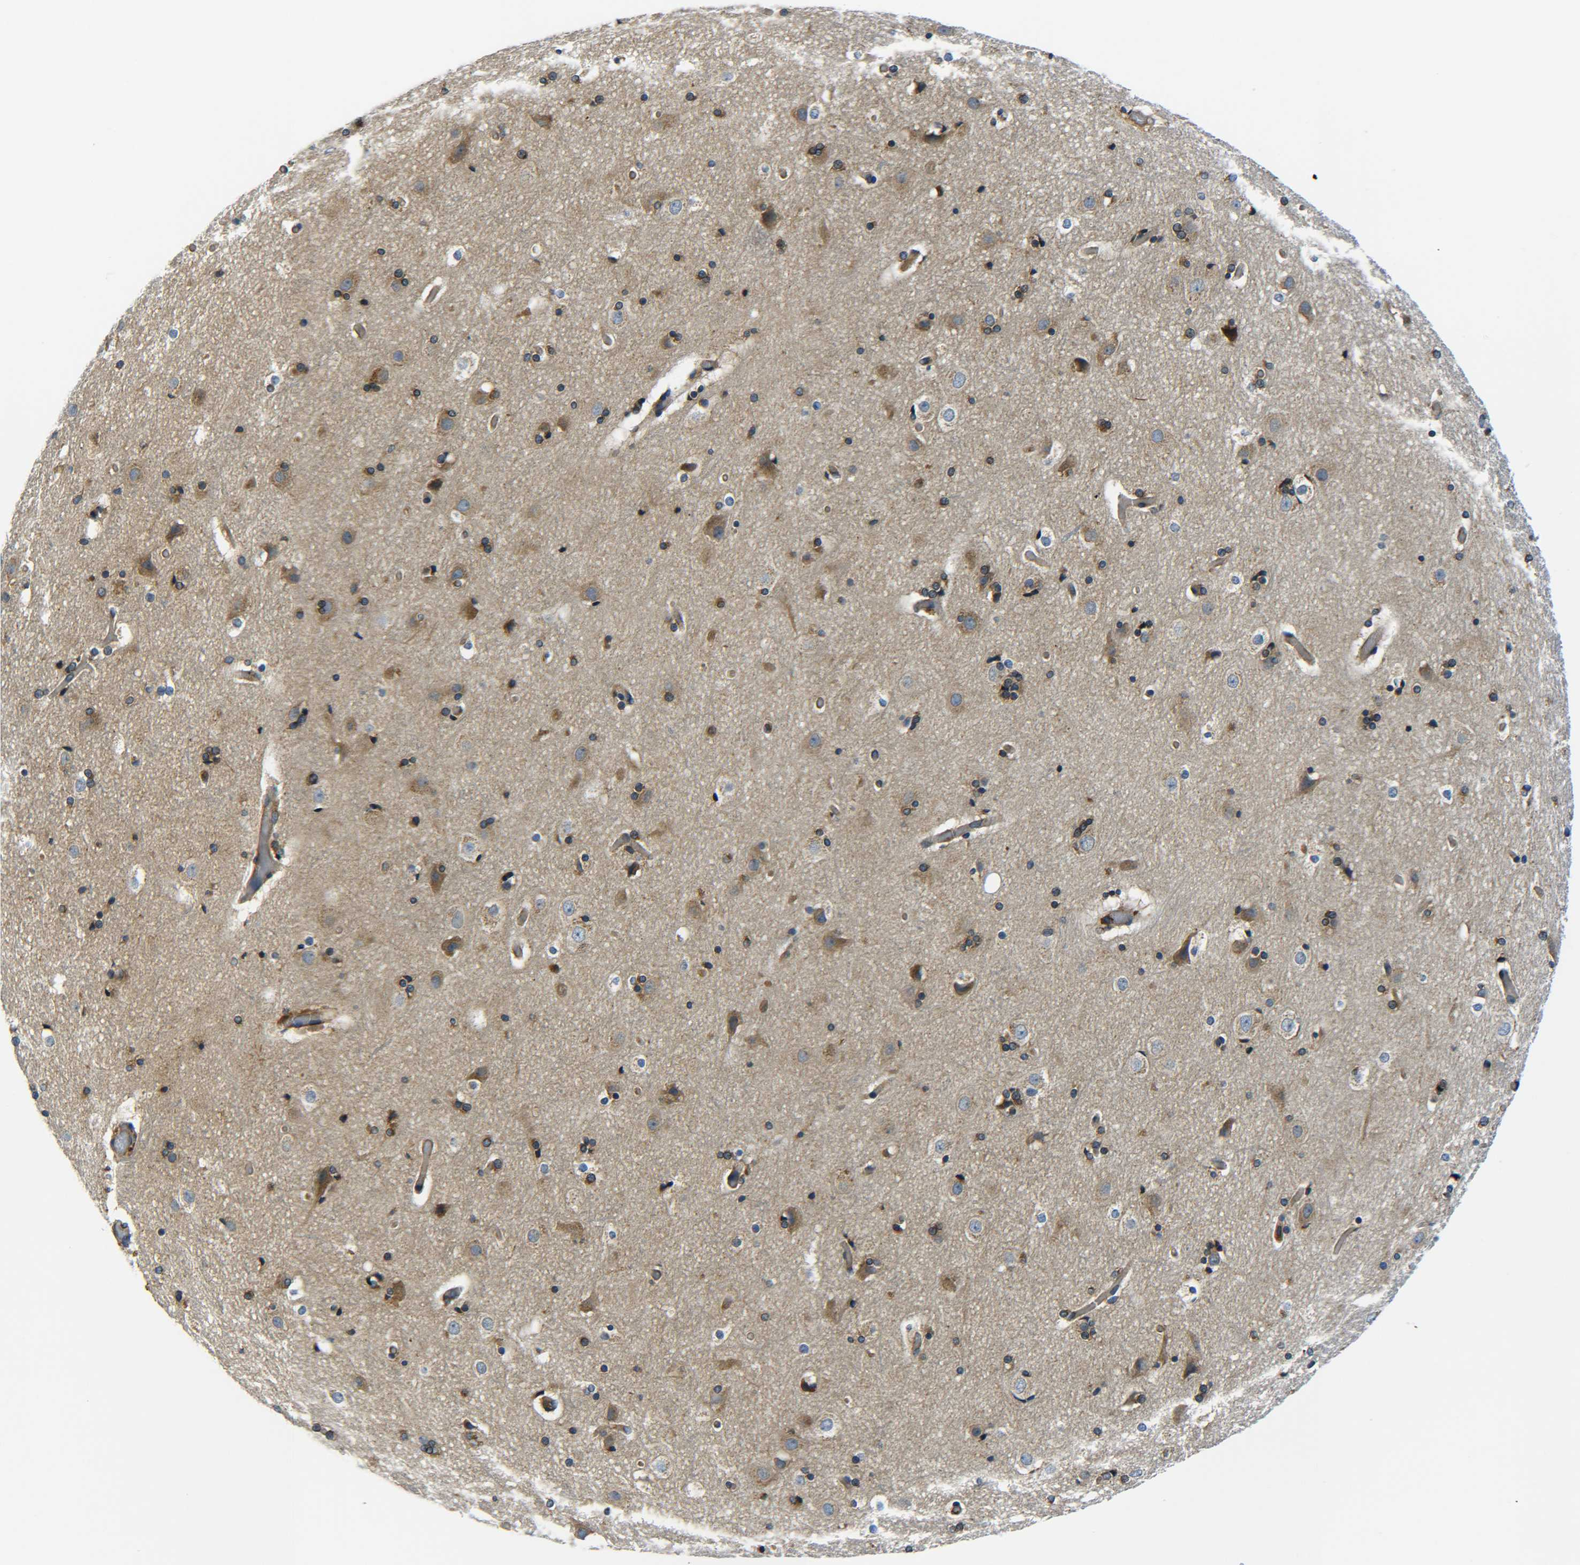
{"staining": {"intensity": "moderate", "quantity": ">75%", "location": "cytoplasmic/membranous"}, "tissue": "cerebral cortex", "cell_type": "Endothelial cells", "image_type": "normal", "snomed": [{"axis": "morphology", "description": "Normal tissue, NOS"}, {"axis": "topography", "description": "Cerebral cortex"}], "caption": "Approximately >75% of endothelial cells in normal human cerebral cortex display moderate cytoplasmic/membranous protein staining as visualized by brown immunohistochemical staining.", "gene": "PREB", "patient": {"sex": "male", "age": 57}}